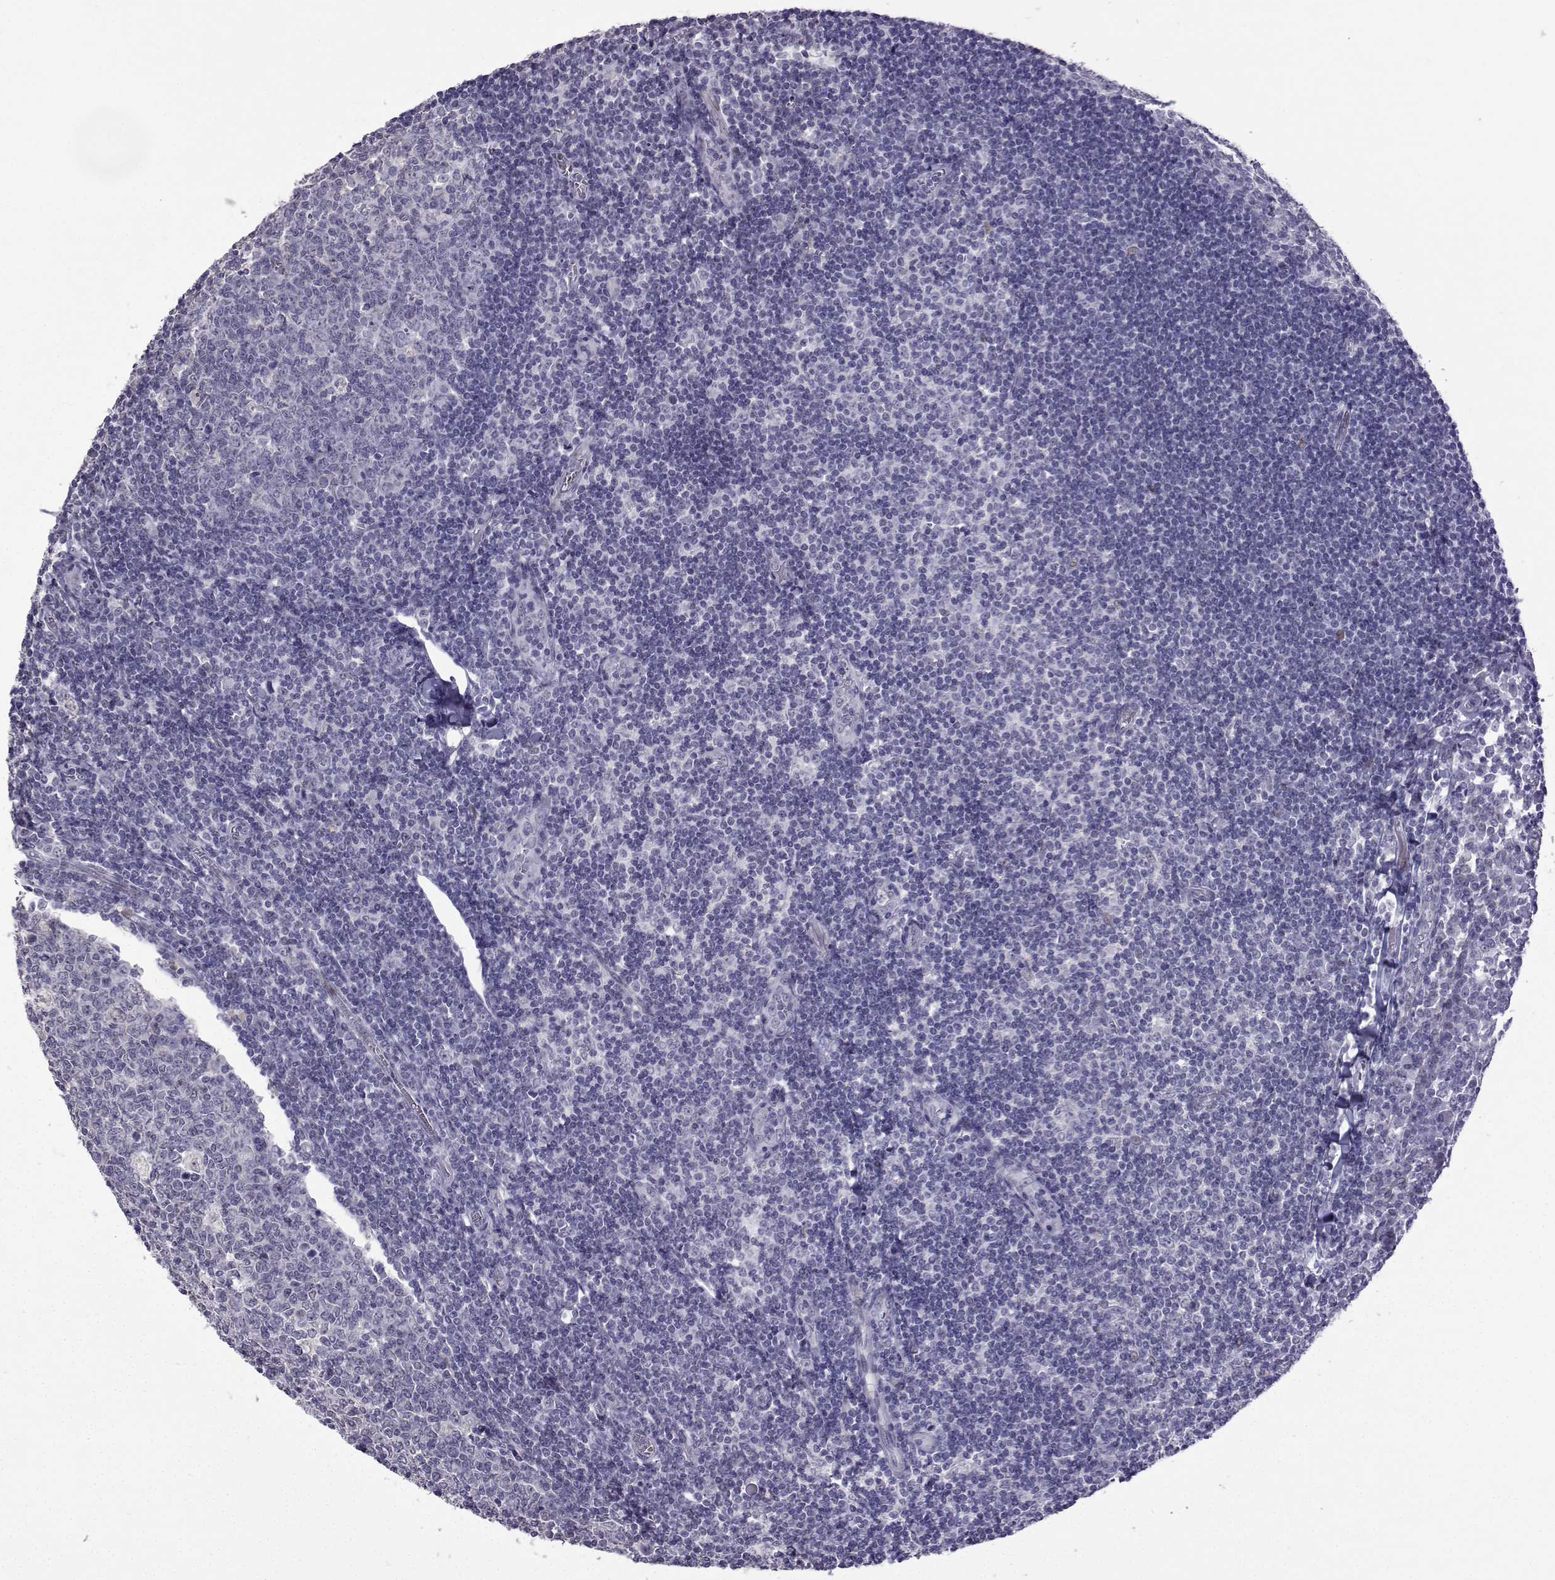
{"staining": {"intensity": "negative", "quantity": "none", "location": "none"}, "tissue": "tonsil", "cell_type": "Germinal center cells", "image_type": "normal", "snomed": [{"axis": "morphology", "description": "Normal tissue, NOS"}, {"axis": "topography", "description": "Tonsil"}], "caption": "This is an IHC micrograph of unremarkable tonsil. There is no positivity in germinal center cells.", "gene": "CFAP70", "patient": {"sex": "female", "age": 12}}